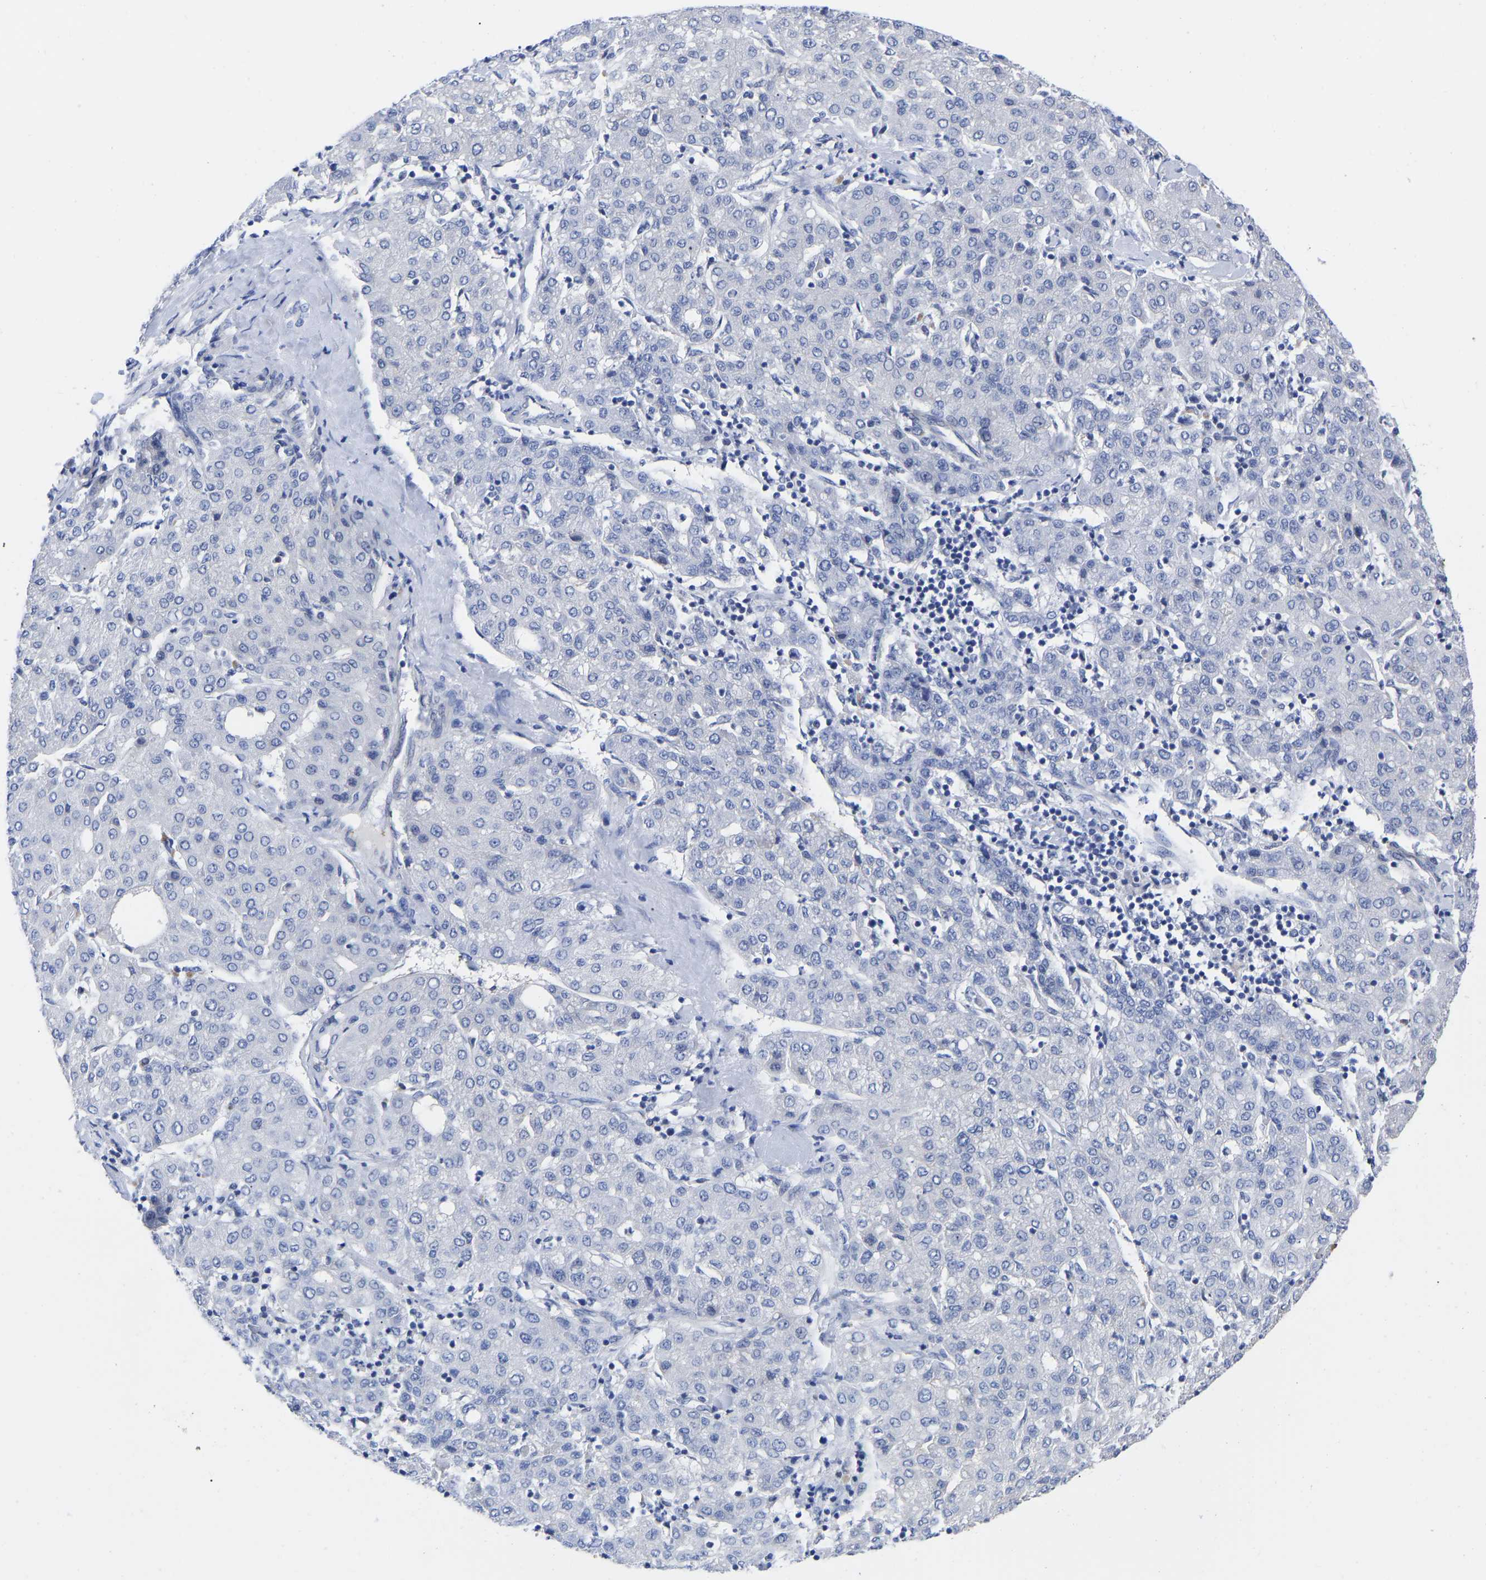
{"staining": {"intensity": "negative", "quantity": "none", "location": "none"}, "tissue": "liver cancer", "cell_type": "Tumor cells", "image_type": "cancer", "snomed": [{"axis": "morphology", "description": "Carcinoma, Hepatocellular, NOS"}, {"axis": "topography", "description": "Liver"}], "caption": "The immunohistochemistry (IHC) photomicrograph has no significant expression in tumor cells of liver cancer tissue.", "gene": "GPA33", "patient": {"sex": "male", "age": 65}}